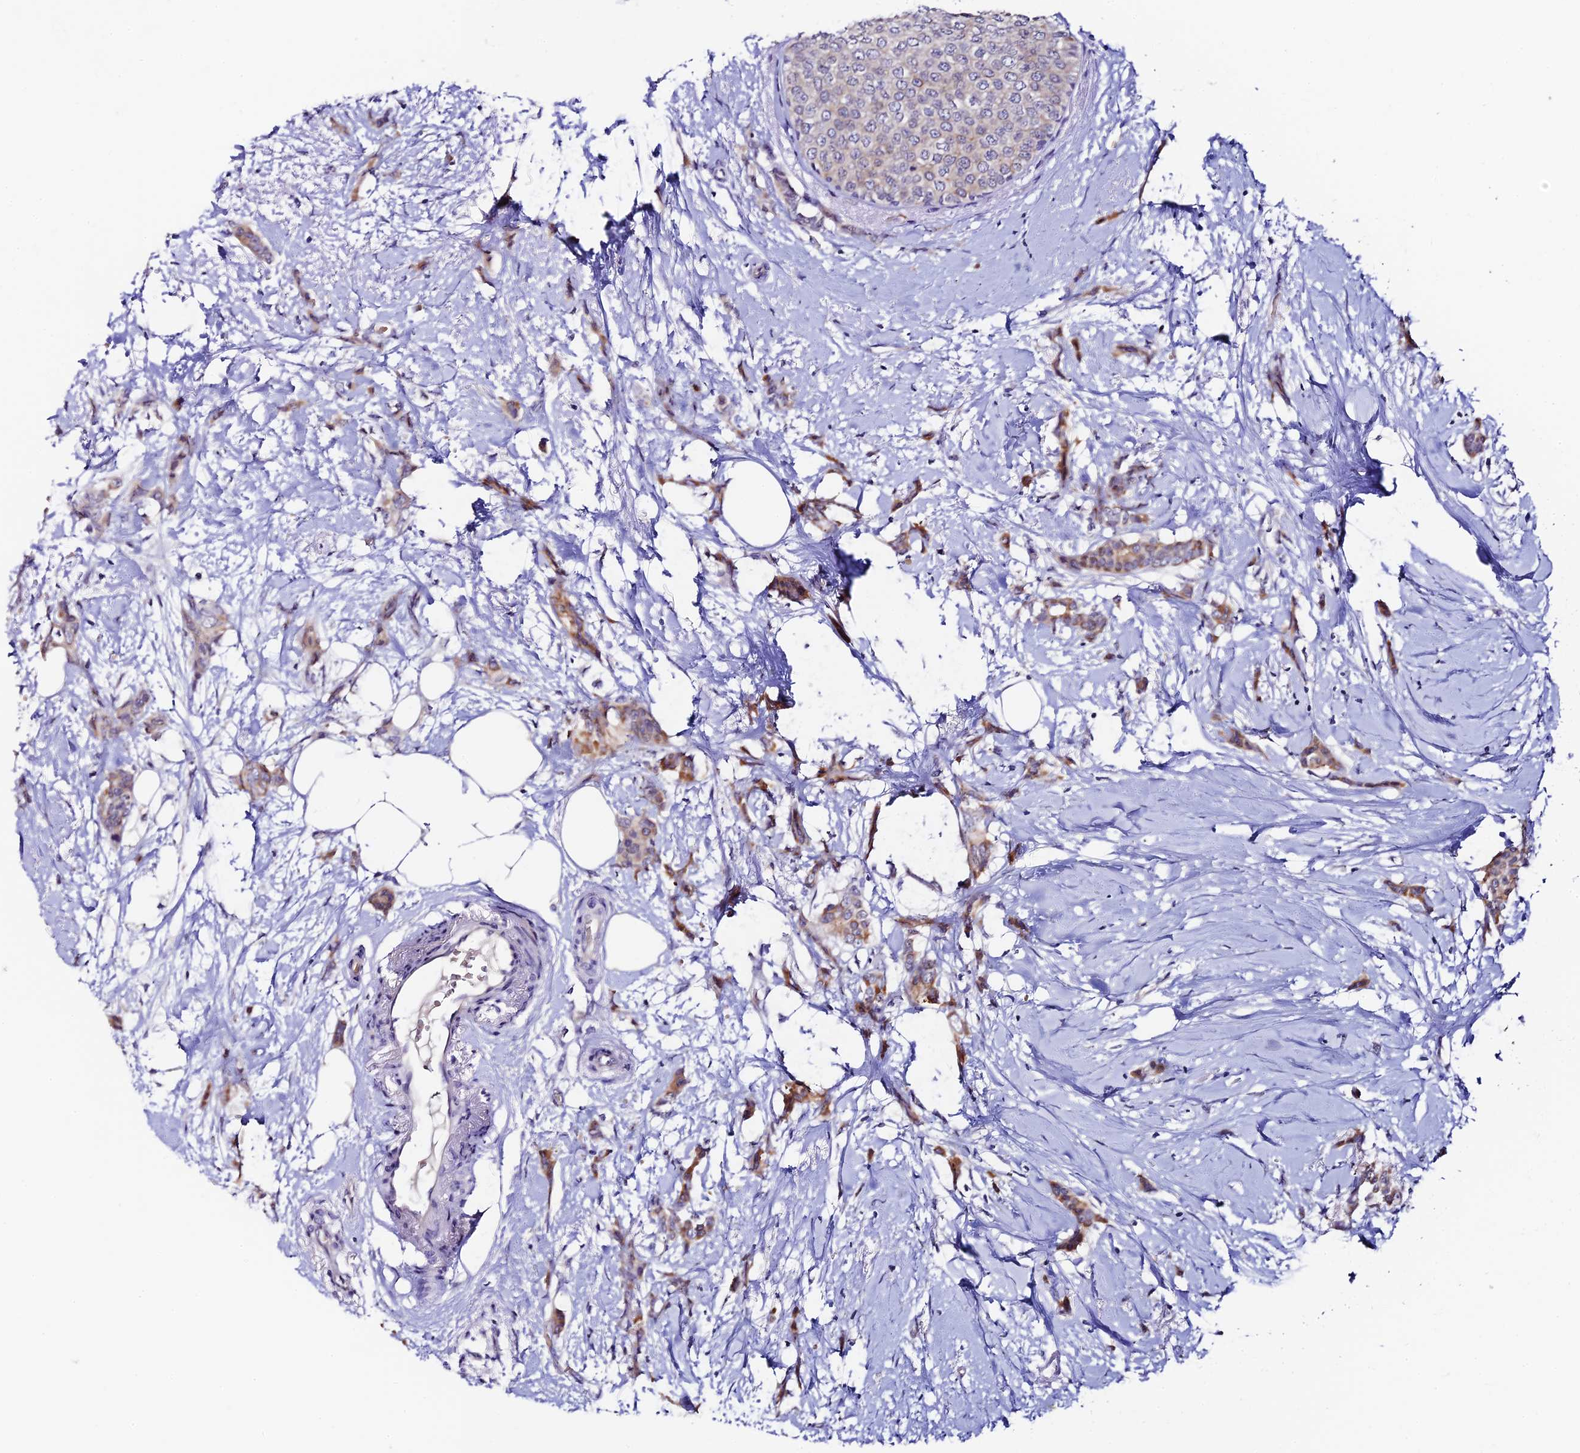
{"staining": {"intensity": "moderate", "quantity": "<25%", "location": "cytoplasmic/membranous"}, "tissue": "breast cancer", "cell_type": "Tumor cells", "image_type": "cancer", "snomed": [{"axis": "morphology", "description": "Duct carcinoma"}, {"axis": "topography", "description": "Breast"}], "caption": "A low amount of moderate cytoplasmic/membranous expression is appreciated in approximately <25% of tumor cells in breast cancer (intraductal carcinoma) tissue. The staining was performed using DAB, with brown indicating positive protein expression. Nuclei are stained blue with hematoxylin.", "gene": "RASGEF1B", "patient": {"sex": "female", "age": 72}}